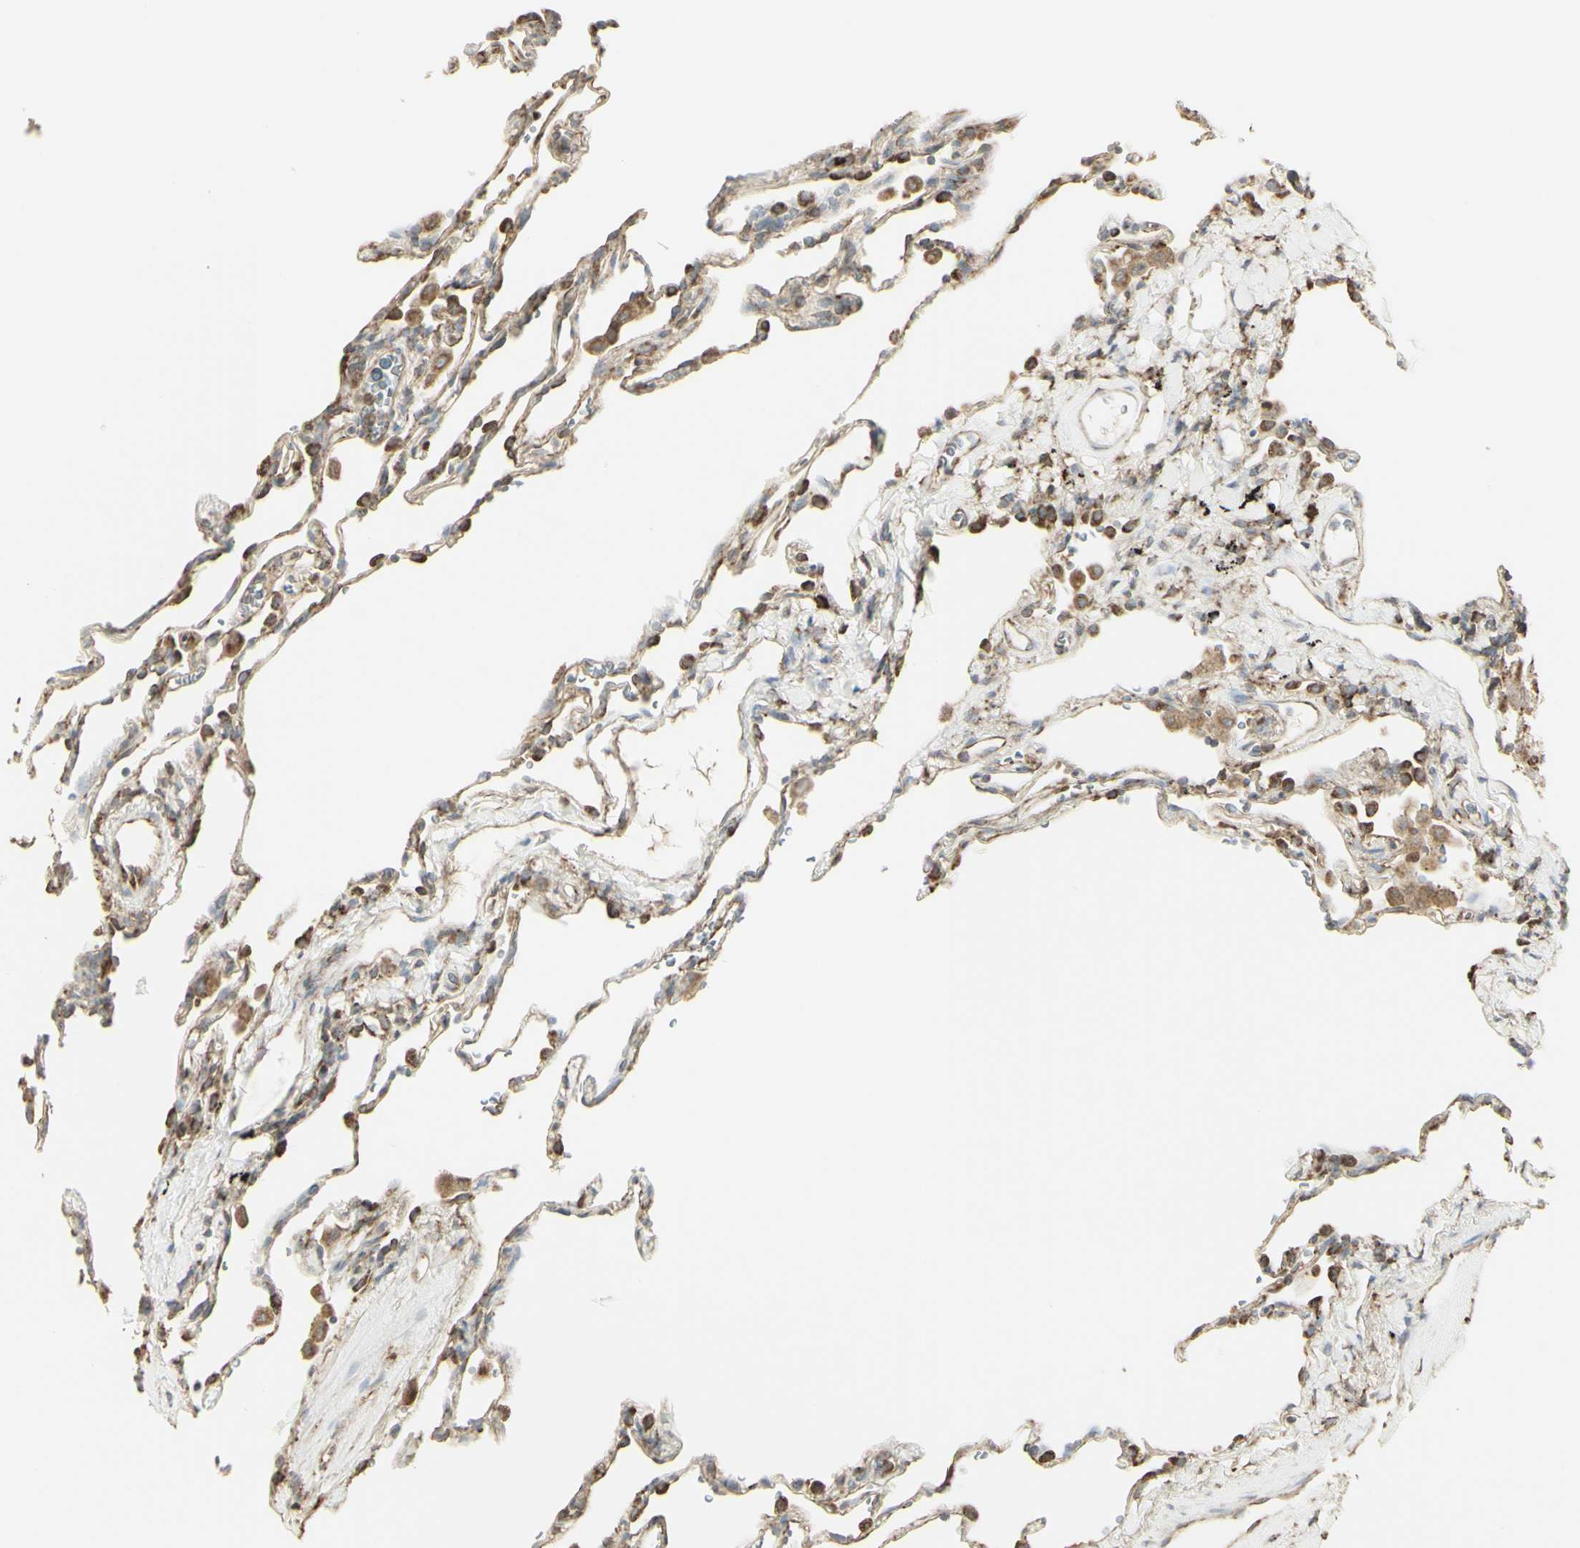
{"staining": {"intensity": "weak", "quantity": "25%-75%", "location": "cytoplasmic/membranous"}, "tissue": "lung", "cell_type": "Alveolar cells", "image_type": "normal", "snomed": [{"axis": "morphology", "description": "Normal tissue, NOS"}, {"axis": "topography", "description": "Lung"}], "caption": "An immunohistochemistry photomicrograph of normal tissue is shown. Protein staining in brown labels weak cytoplasmic/membranous positivity in lung within alveolar cells. (IHC, brightfield microscopy, high magnification).", "gene": "EEF1B2", "patient": {"sex": "male", "age": 59}}